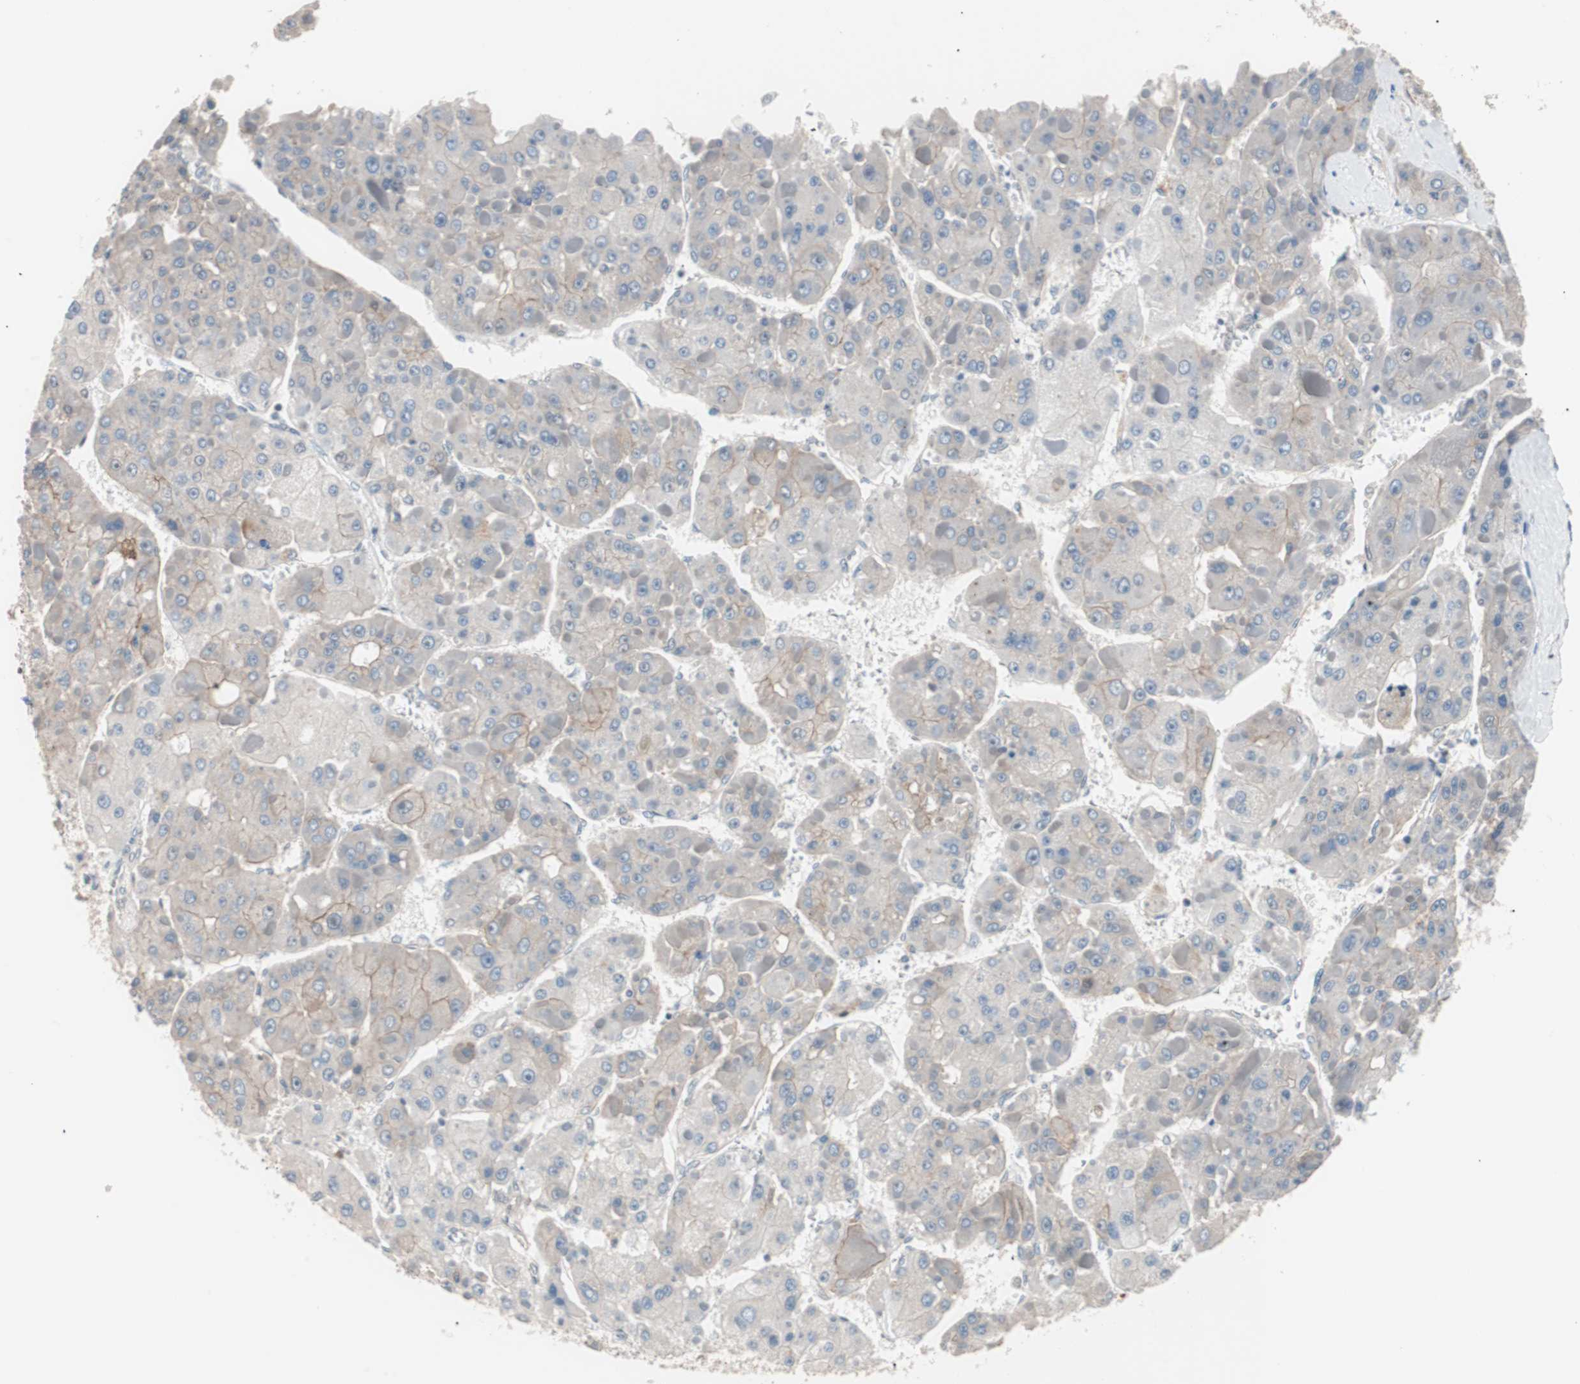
{"staining": {"intensity": "weak", "quantity": ">75%", "location": "cytoplasmic/membranous"}, "tissue": "liver cancer", "cell_type": "Tumor cells", "image_type": "cancer", "snomed": [{"axis": "morphology", "description": "Carcinoma, Hepatocellular, NOS"}, {"axis": "topography", "description": "Liver"}], "caption": "Immunohistochemical staining of liver cancer demonstrates low levels of weak cytoplasmic/membranous staining in approximately >75% of tumor cells.", "gene": "SMG1", "patient": {"sex": "female", "age": 73}}